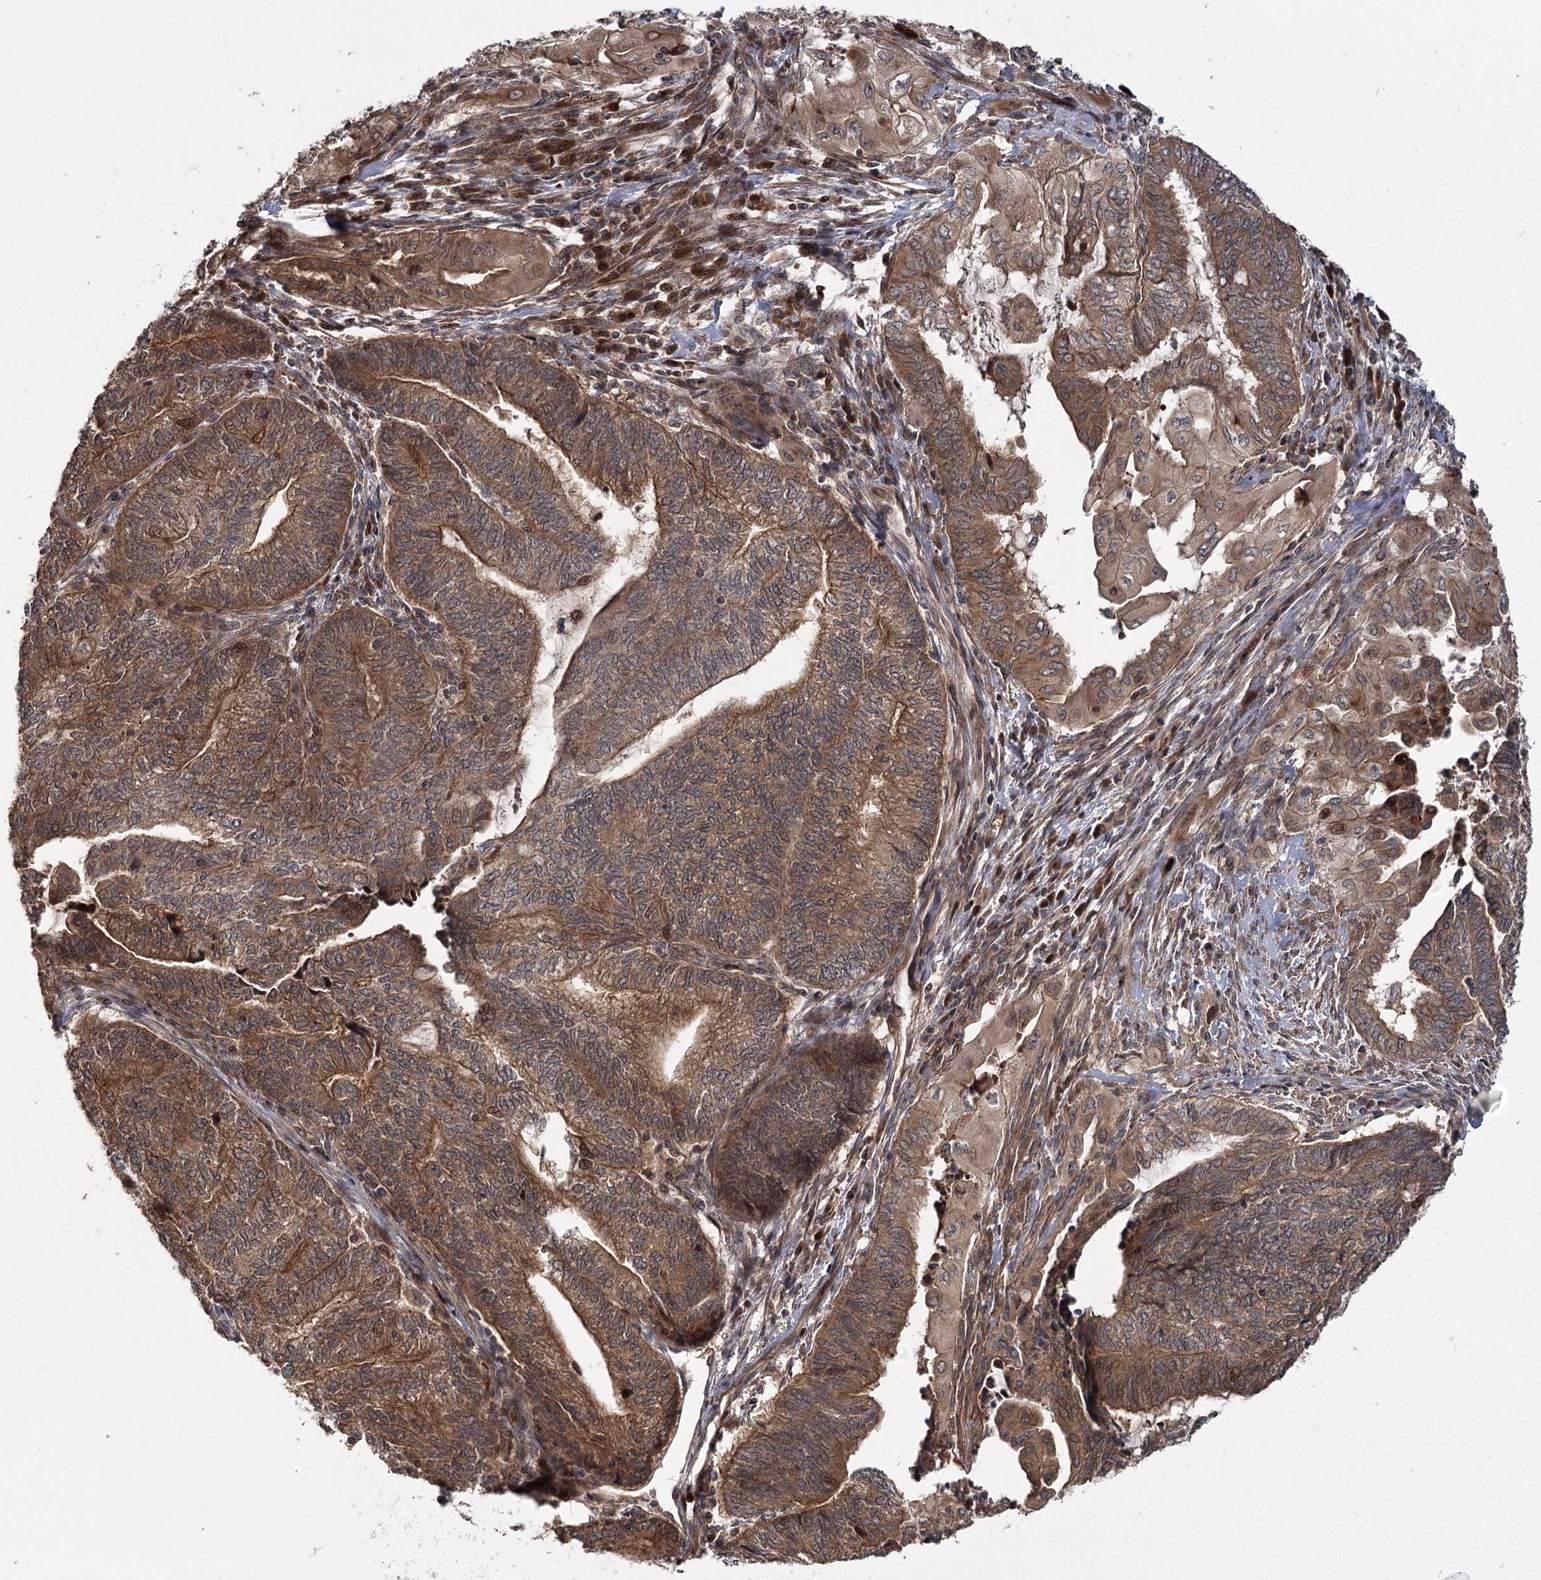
{"staining": {"intensity": "strong", "quantity": ">75%", "location": "cytoplasmic/membranous"}, "tissue": "endometrial cancer", "cell_type": "Tumor cells", "image_type": "cancer", "snomed": [{"axis": "morphology", "description": "Adenocarcinoma, NOS"}, {"axis": "topography", "description": "Uterus"}, {"axis": "topography", "description": "Endometrium"}], "caption": "An image of endometrial adenocarcinoma stained for a protein demonstrates strong cytoplasmic/membranous brown staining in tumor cells.", "gene": "RAPGEF6", "patient": {"sex": "female", "age": 70}}